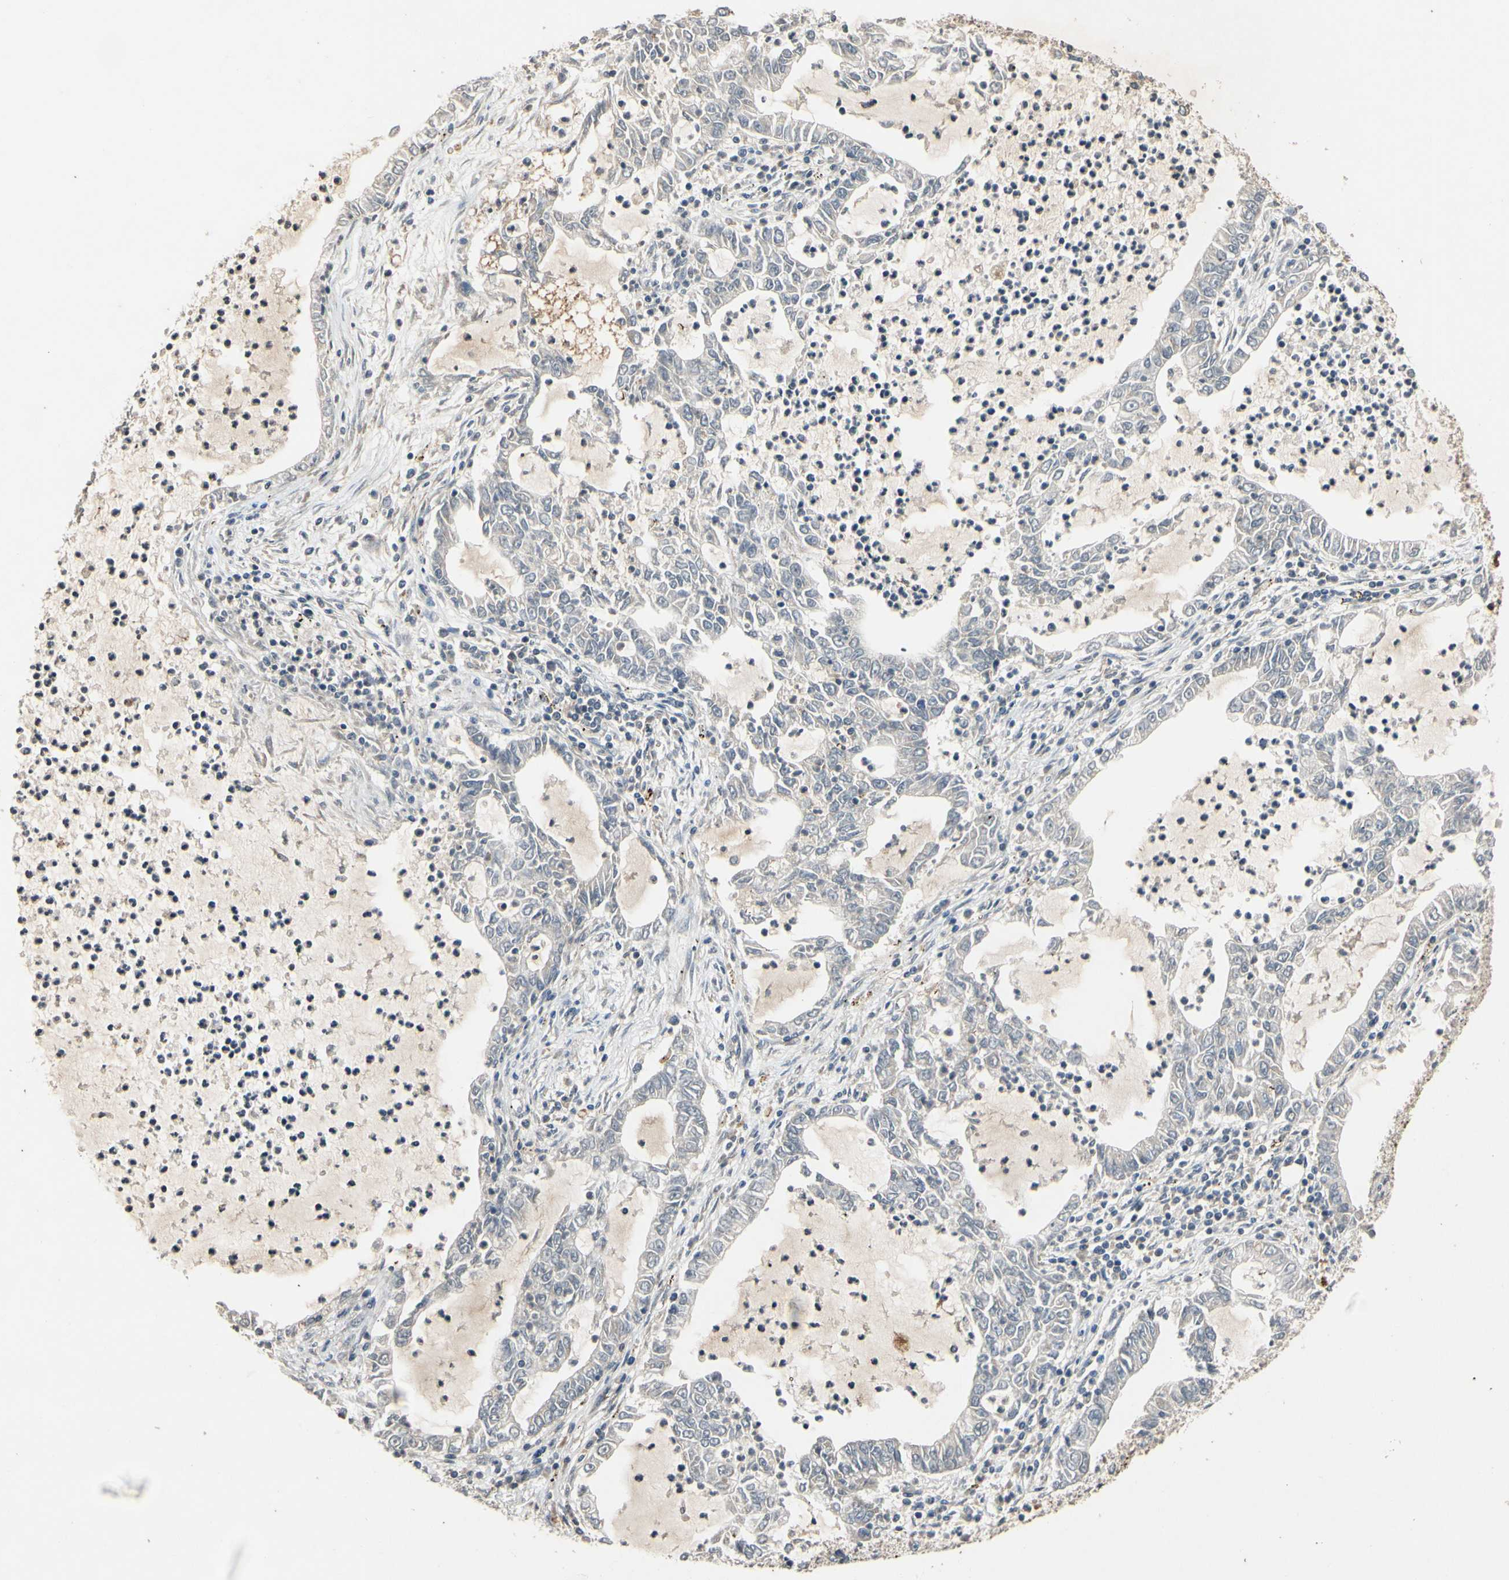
{"staining": {"intensity": "weak", "quantity": ">75%", "location": "cytoplasmic/membranous"}, "tissue": "lung cancer", "cell_type": "Tumor cells", "image_type": "cancer", "snomed": [{"axis": "morphology", "description": "Adenocarcinoma, NOS"}, {"axis": "topography", "description": "Lung"}], "caption": "Immunohistochemistry (IHC) image of adenocarcinoma (lung) stained for a protein (brown), which exhibits low levels of weak cytoplasmic/membranous staining in about >75% of tumor cells.", "gene": "ATP2C1", "patient": {"sex": "female", "age": 51}}